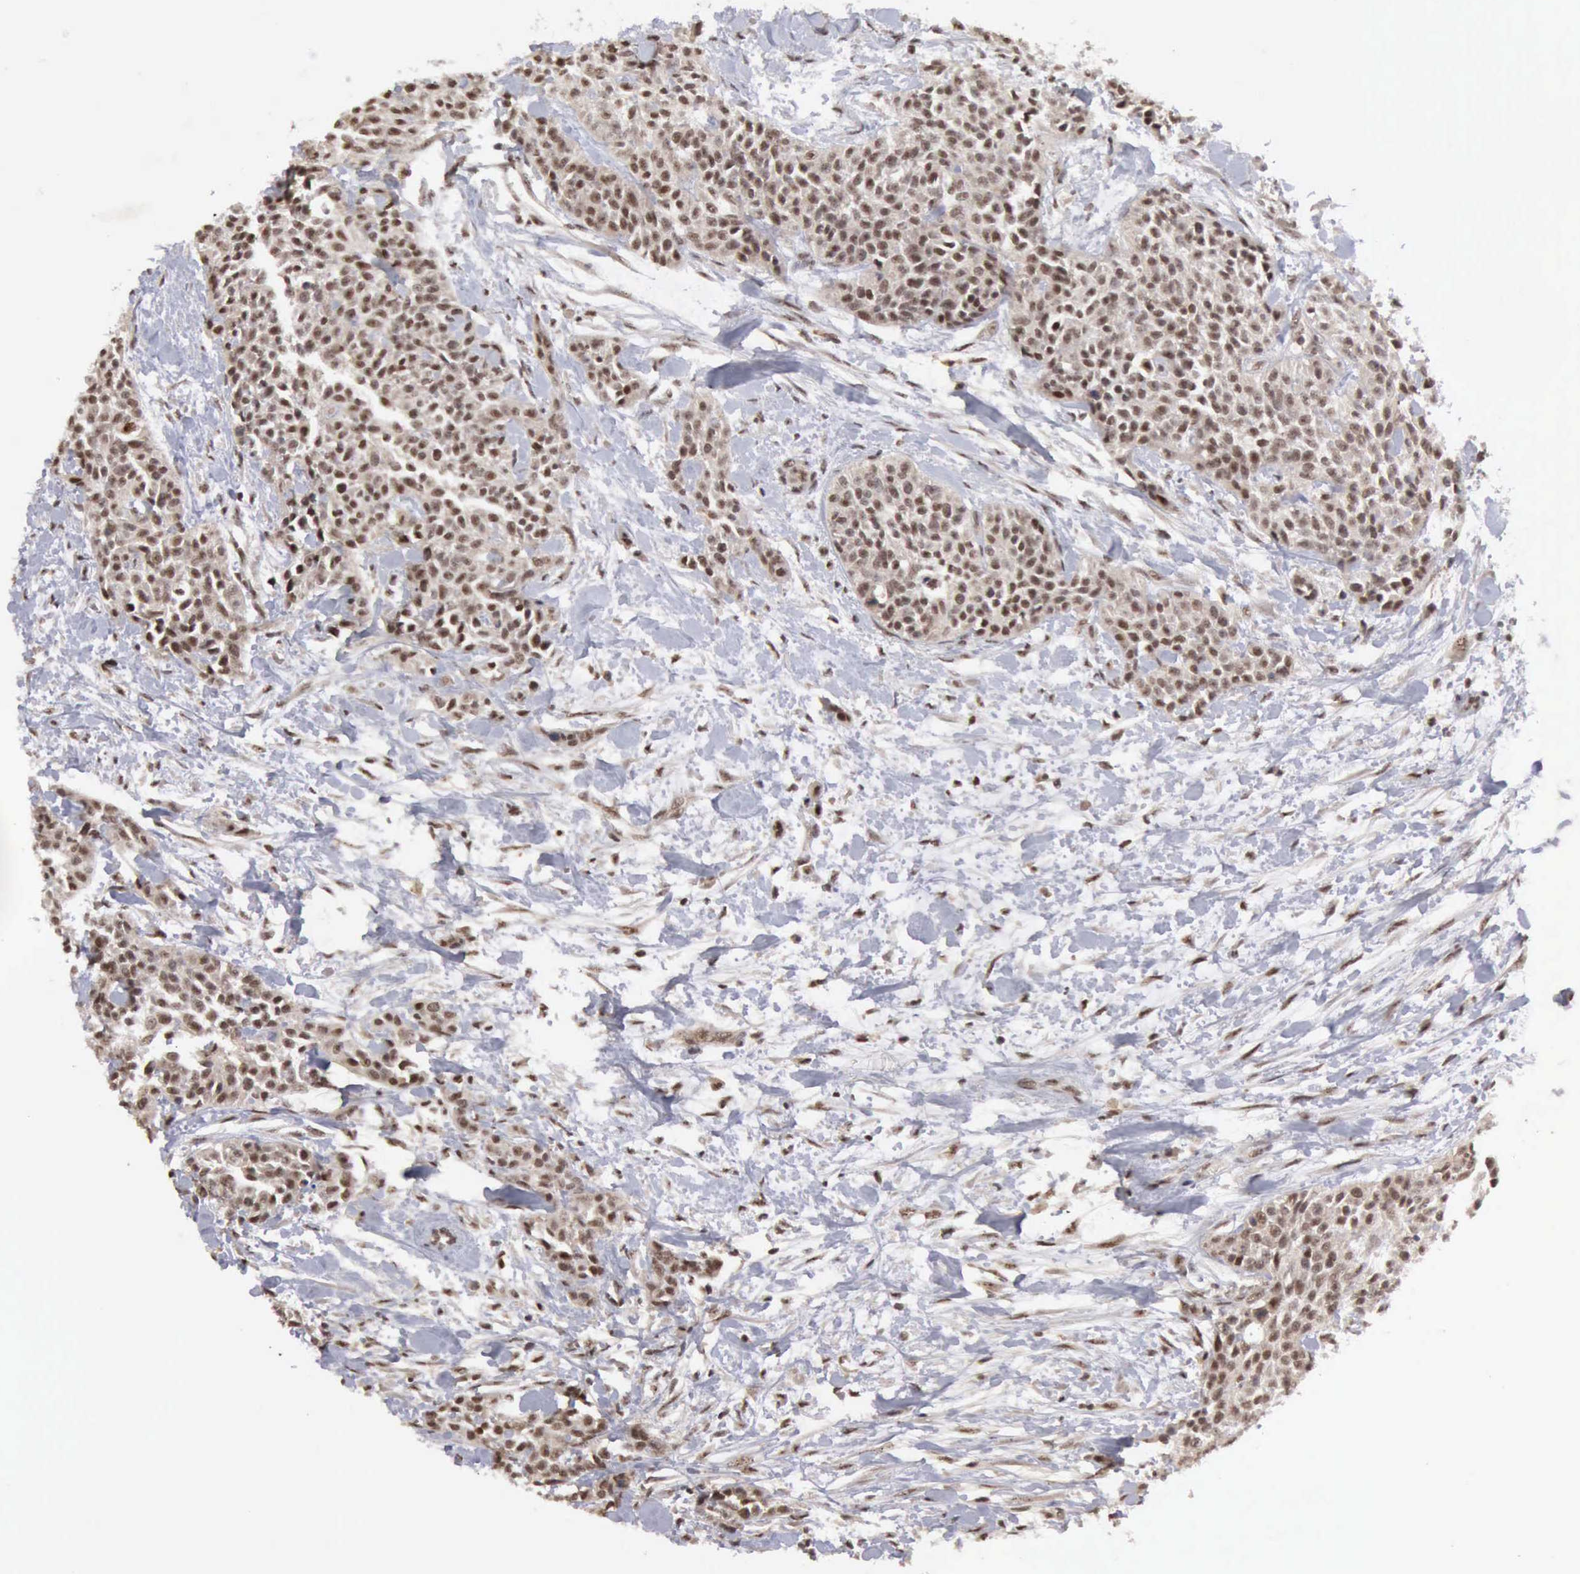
{"staining": {"intensity": "moderate", "quantity": ">75%", "location": "nuclear"}, "tissue": "urothelial cancer", "cell_type": "Tumor cells", "image_type": "cancer", "snomed": [{"axis": "morphology", "description": "Urothelial carcinoma, High grade"}, {"axis": "topography", "description": "Urinary bladder"}], "caption": "High-power microscopy captured an immunohistochemistry (IHC) histopathology image of high-grade urothelial carcinoma, revealing moderate nuclear positivity in about >75% of tumor cells.", "gene": "CDKN2A", "patient": {"sex": "male", "age": 56}}